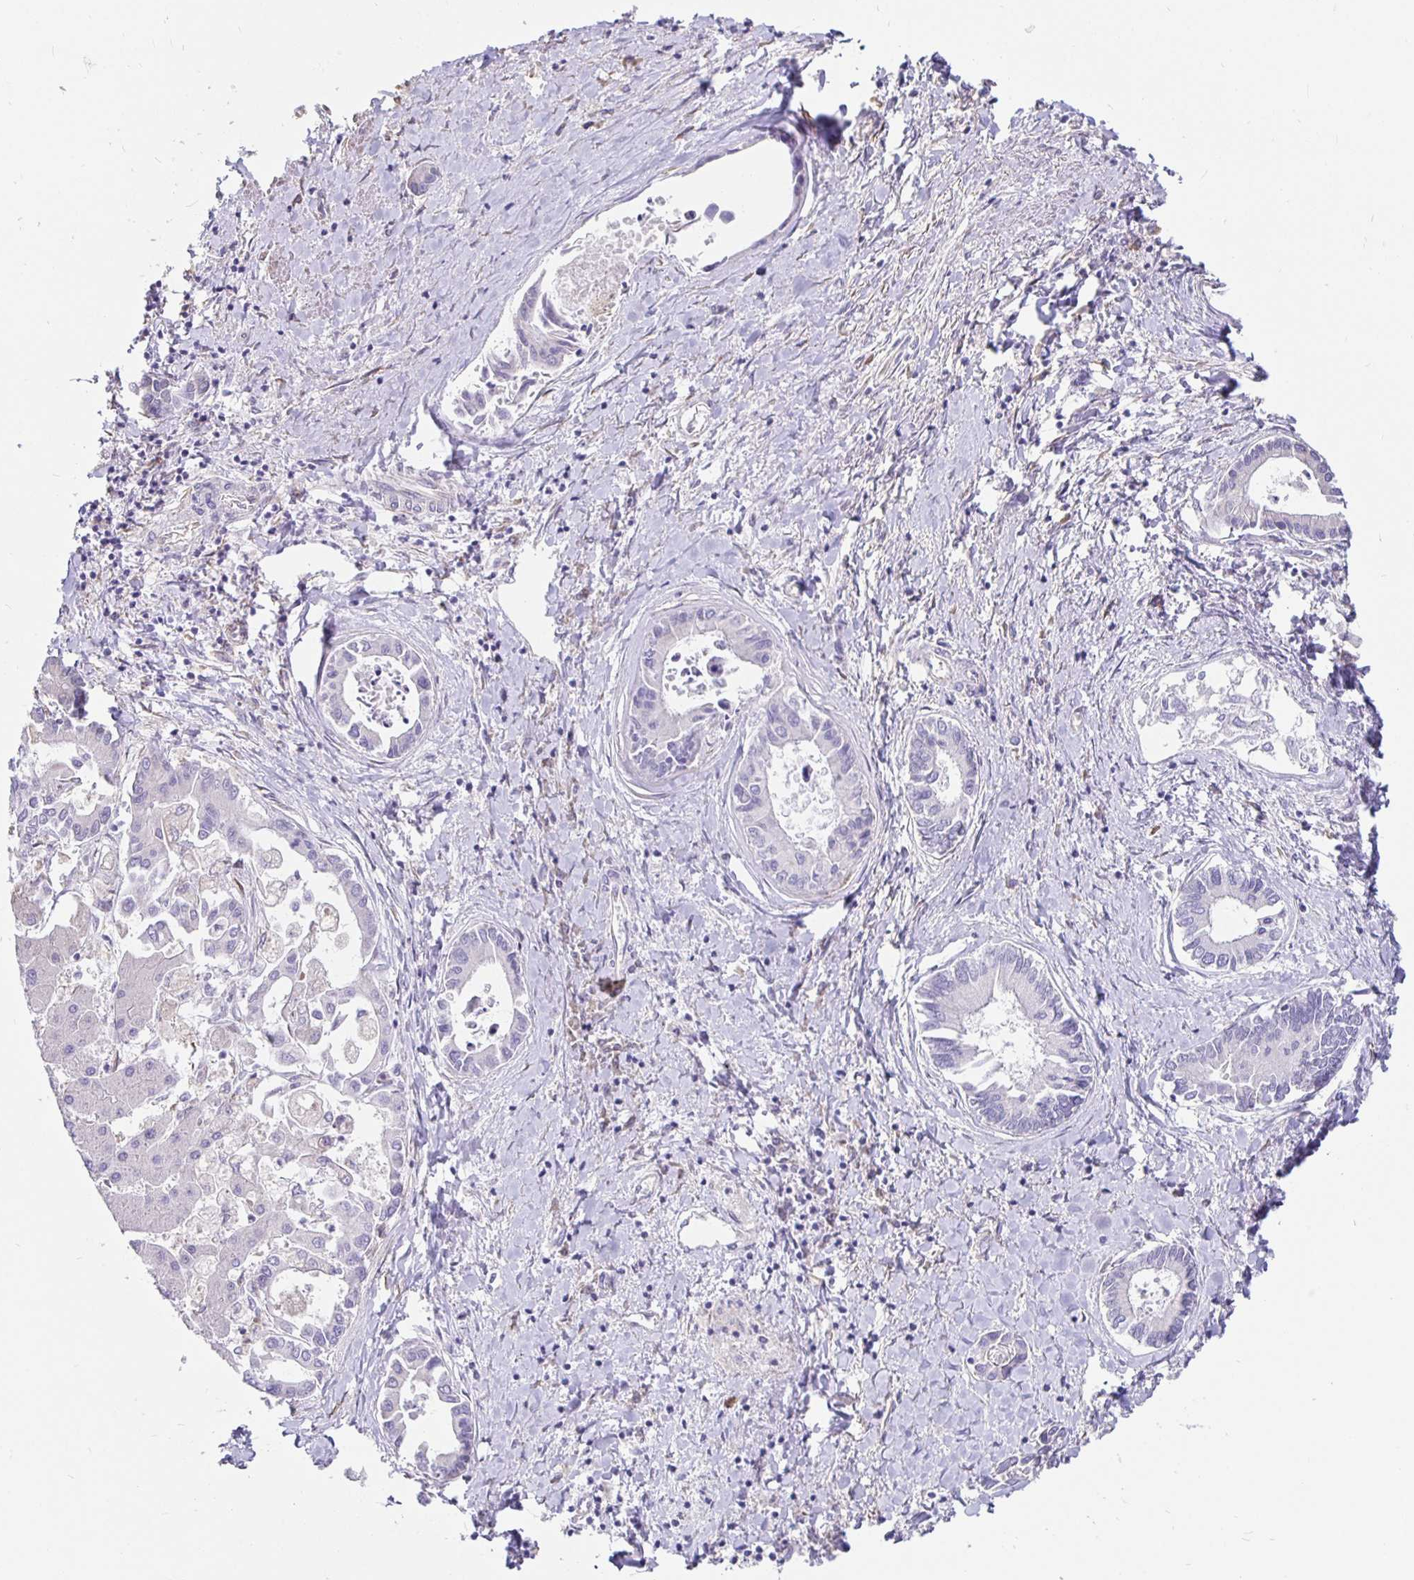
{"staining": {"intensity": "negative", "quantity": "none", "location": "none"}, "tissue": "liver cancer", "cell_type": "Tumor cells", "image_type": "cancer", "snomed": [{"axis": "morphology", "description": "Cholangiocarcinoma"}, {"axis": "topography", "description": "Liver"}], "caption": "Image shows no significant protein staining in tumor cells of liver cholangiocarcinoma.", "gene": "DNAI2", "patient": {"sex": "male", "age": 66}}